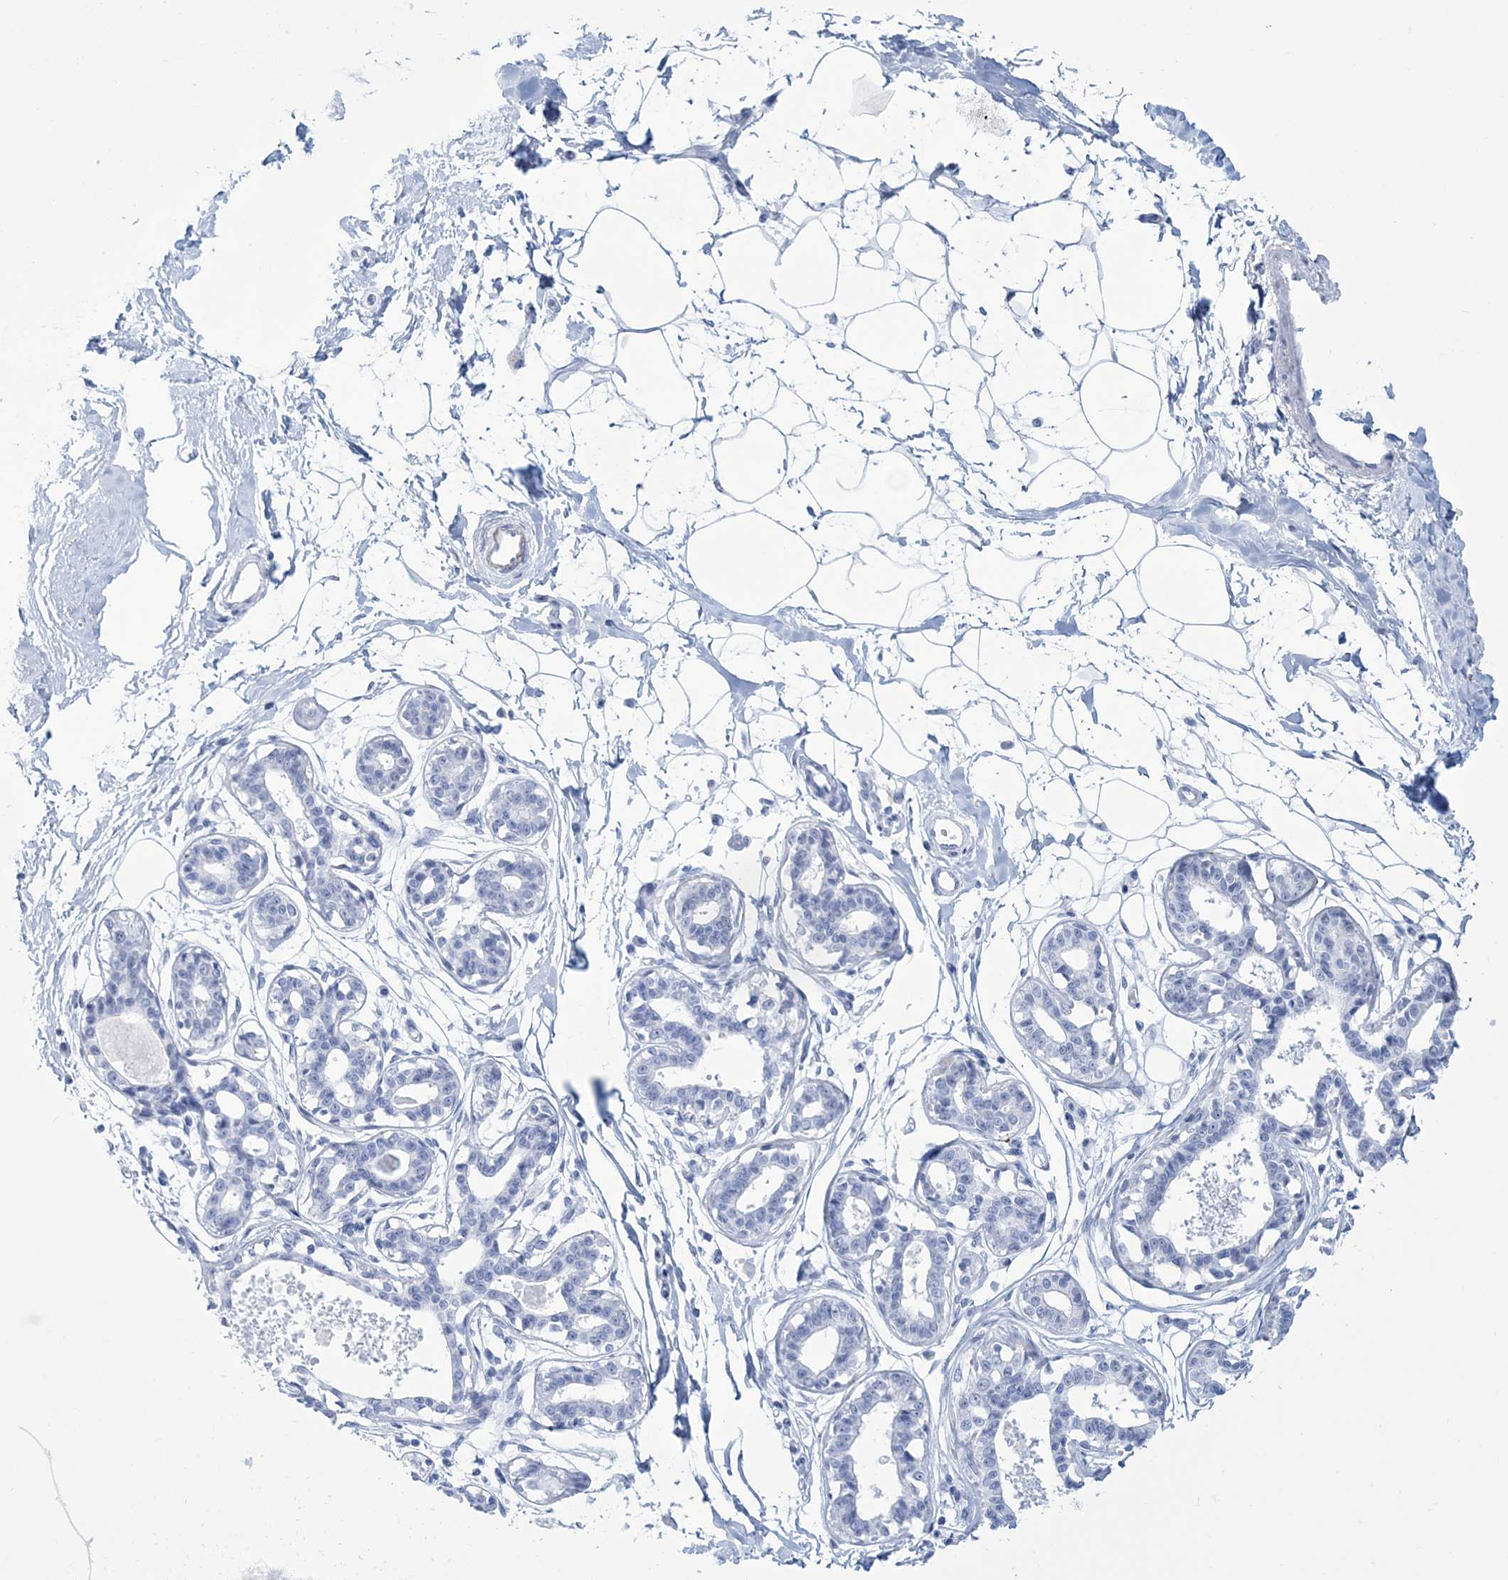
{"staining": {"intensity": "negative", "quantity": "none", "location": "none"}, "tissue": "breast", "cell_type": "Adipocytes", "image_type": "normal", "snomed": [{"axis": "morphology", "description": "Normal tissue, NOS"}, {"axis": "topography", "description": "Breast"}], "caption": "A high-resolution histopathology image shows IHC staining of normal breast, which displays no significant staining in adipocytes.", "gene": "DPCD", "patient": {"sex": "female", "age": 45}}